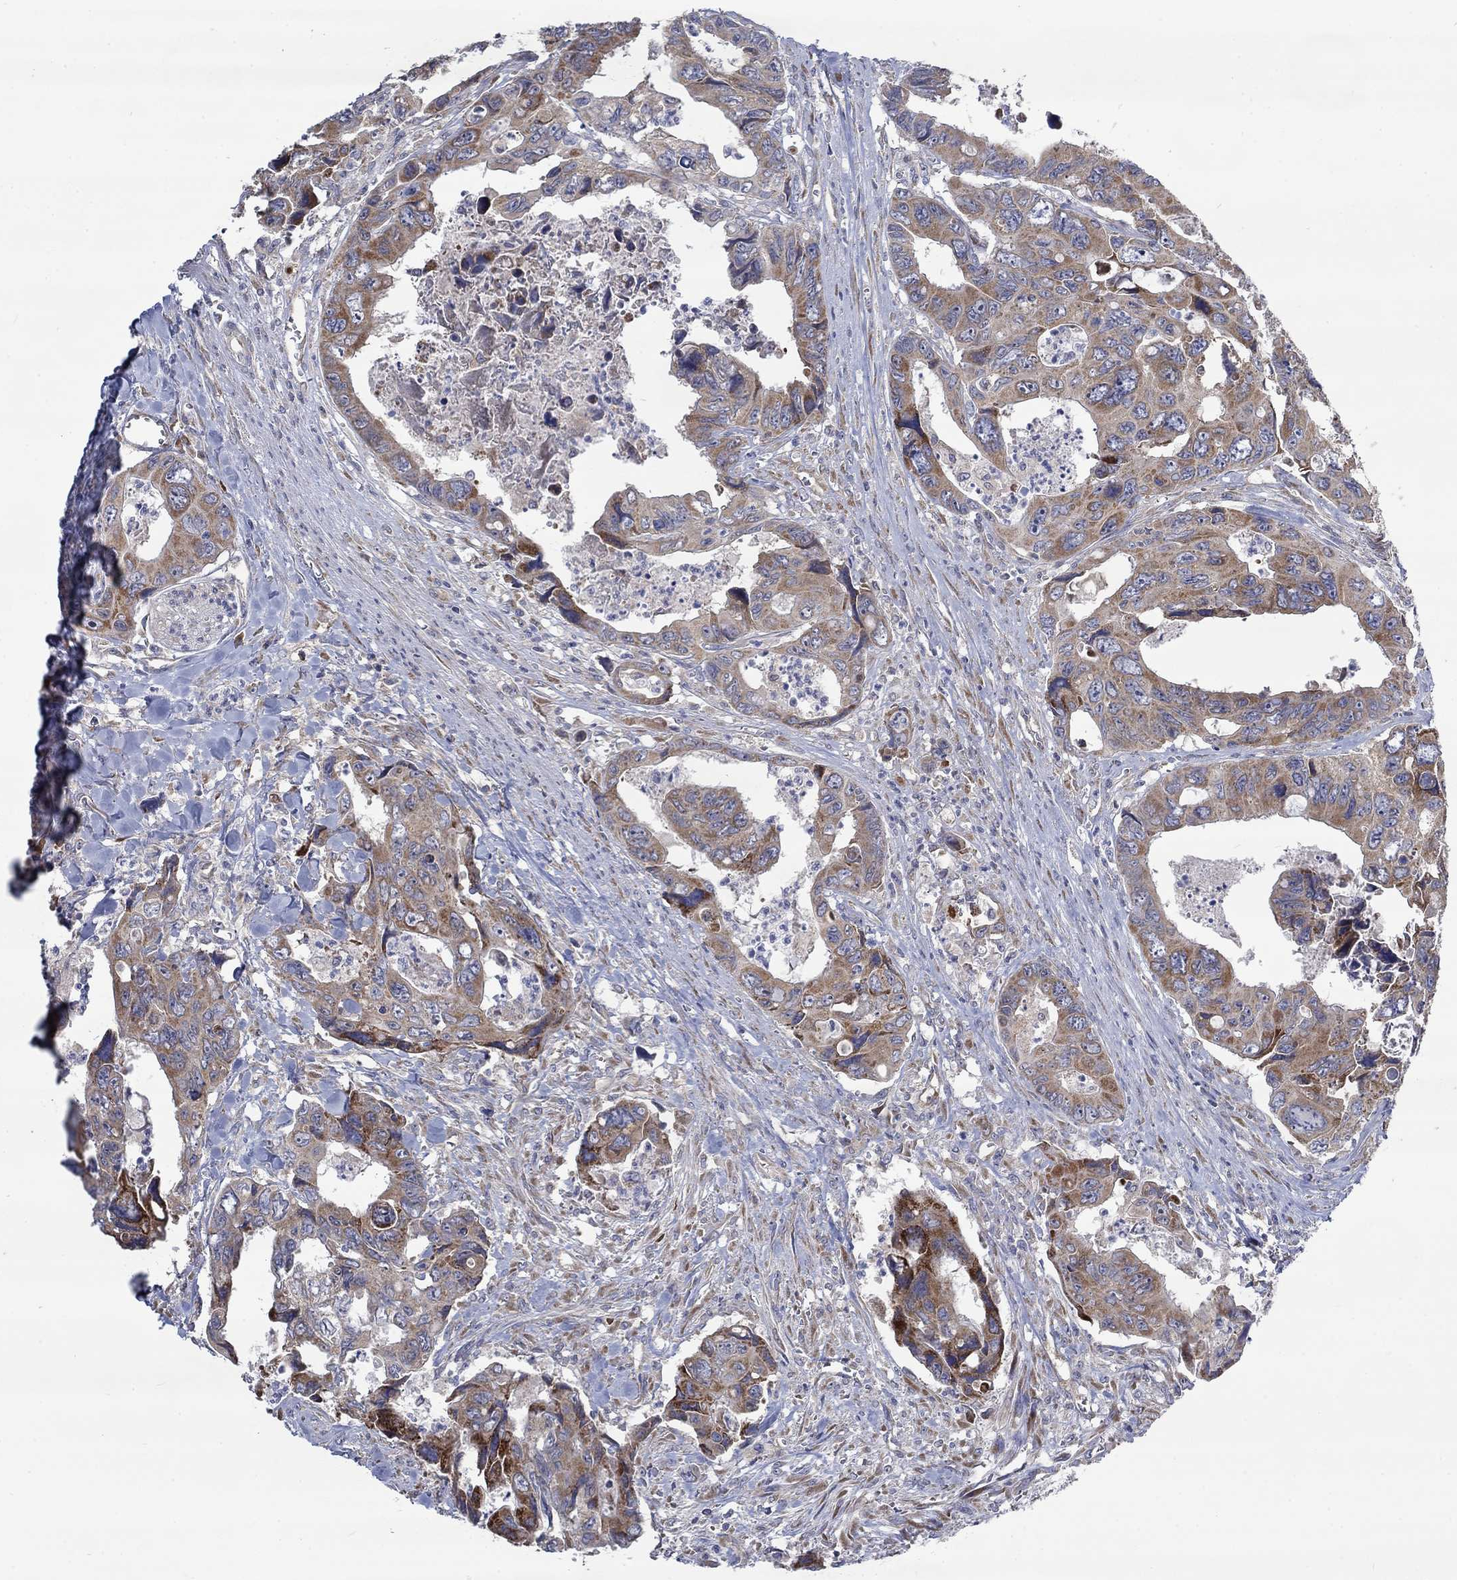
{"staining": {"intensity": "moderate", "quantity": "25%-75%", "location": "cytoplasmic/membranous"}, "tissue": "colorectal cancer", "cell_type": "Tumor cells", "image_type": "cancer", "snomed": [{"axis": "morphology", "description": "Adenocarcinoma, NOS"}, {"axis": "topography", "description": "Rectum"}], "caption": "Human colorectal cancer stained with a protein marker shows moderate staining in tumor cells.", "gene": "RPLP0", "patient": {"sex": "male", "age": 62}}